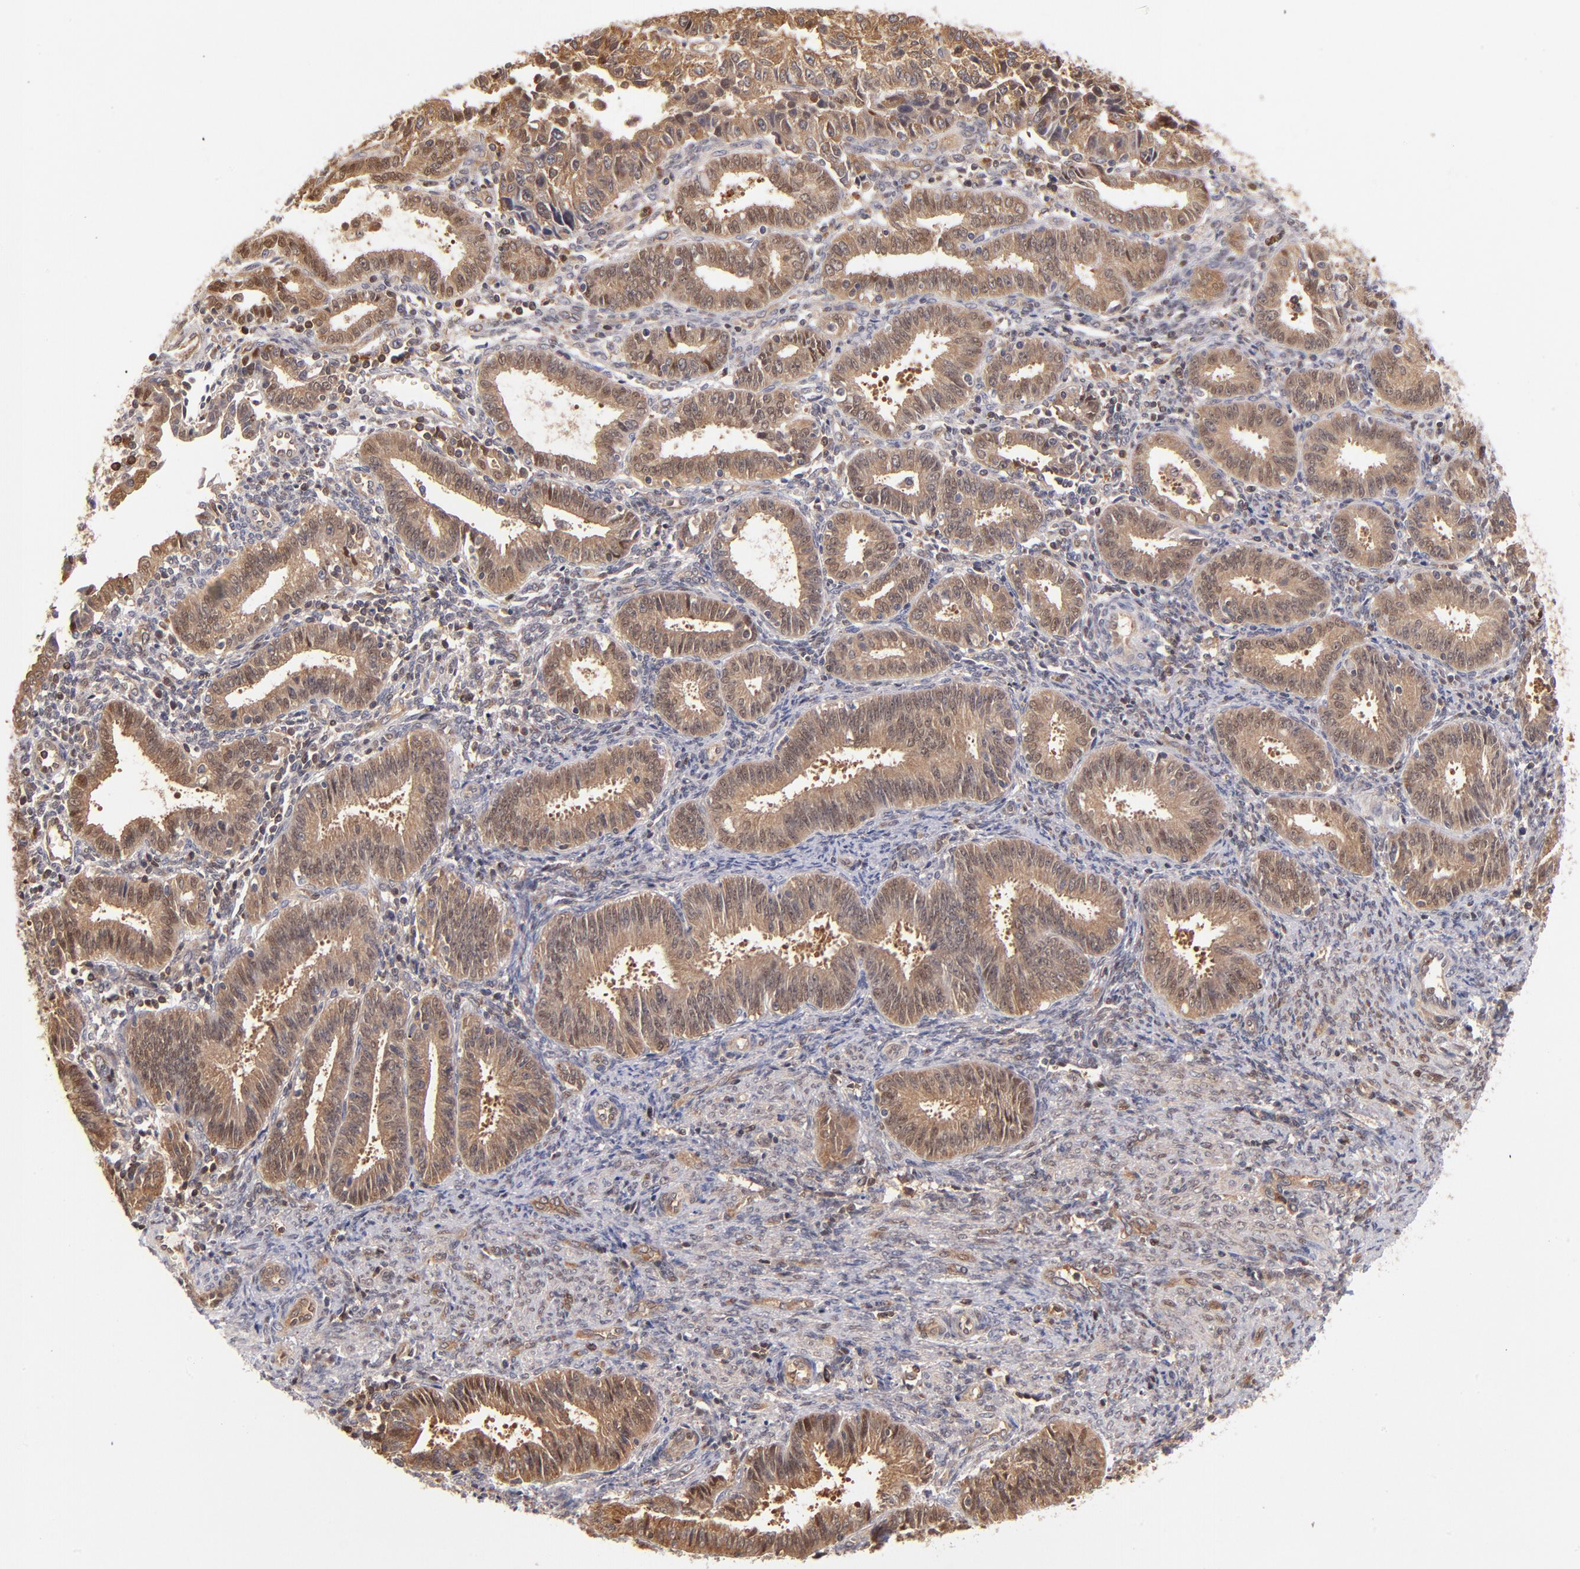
{"staining": {"intensity": "moderate", "quantity": ">75%", "location": "cytoplasmic/membranous"}, "tissue": "endometrial cancer", "cell_type": "Tumor cells", "image_type": "cancer", "snomed": [{"axis": "morphology", "description": "Adenocarcinoma, NOS"}, {"axis": "topography", "description": "Endometrium"}], "caption": "Human endometrial adenocarcinoma stained for a protein (brown) displays moderate cytoplasmic/membranous positive positivity in approximately >75% of tumor cells.", "gene": "YWHAB", "patient": {"sex": "female", "age": 42}}